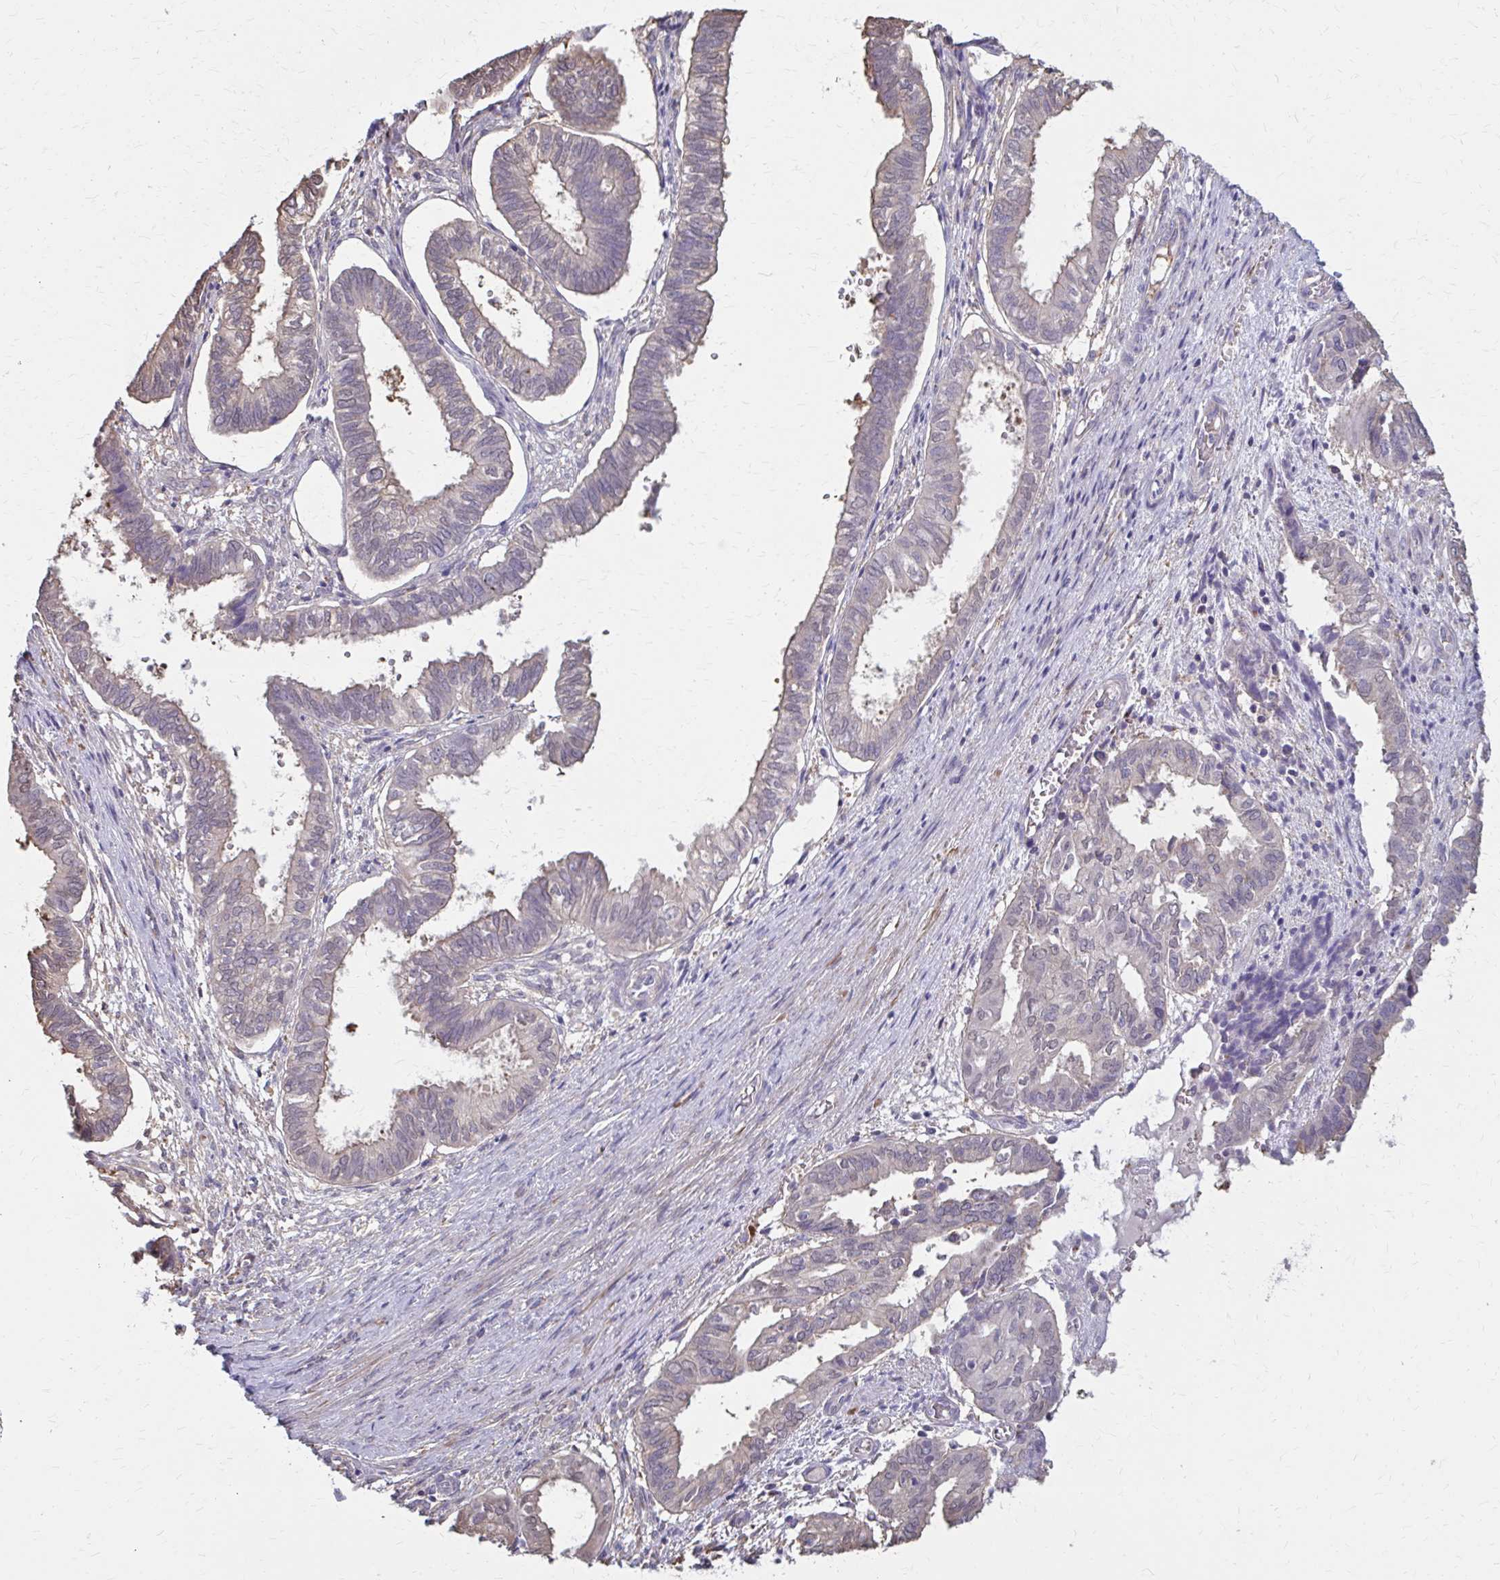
{"staining": {"intensity": "weak", "quantity": "<25%", "location": "cytoplasmic/membranous"}, "tissue": "ovarian cancer", "cell_type": "Tumor cells", "image_type": "cancer", "snomed": [{"axis": "morphology", "description": "Carcinoma, endometroid"}, {"axis": "topography", "description": "Ovary"}], "caption": "Tumor cells are negative for protein expression in human endometroid carcinoma (ovarian).", "gene": "IFI44L", "patient": {"sex": "female", "age": 64}}